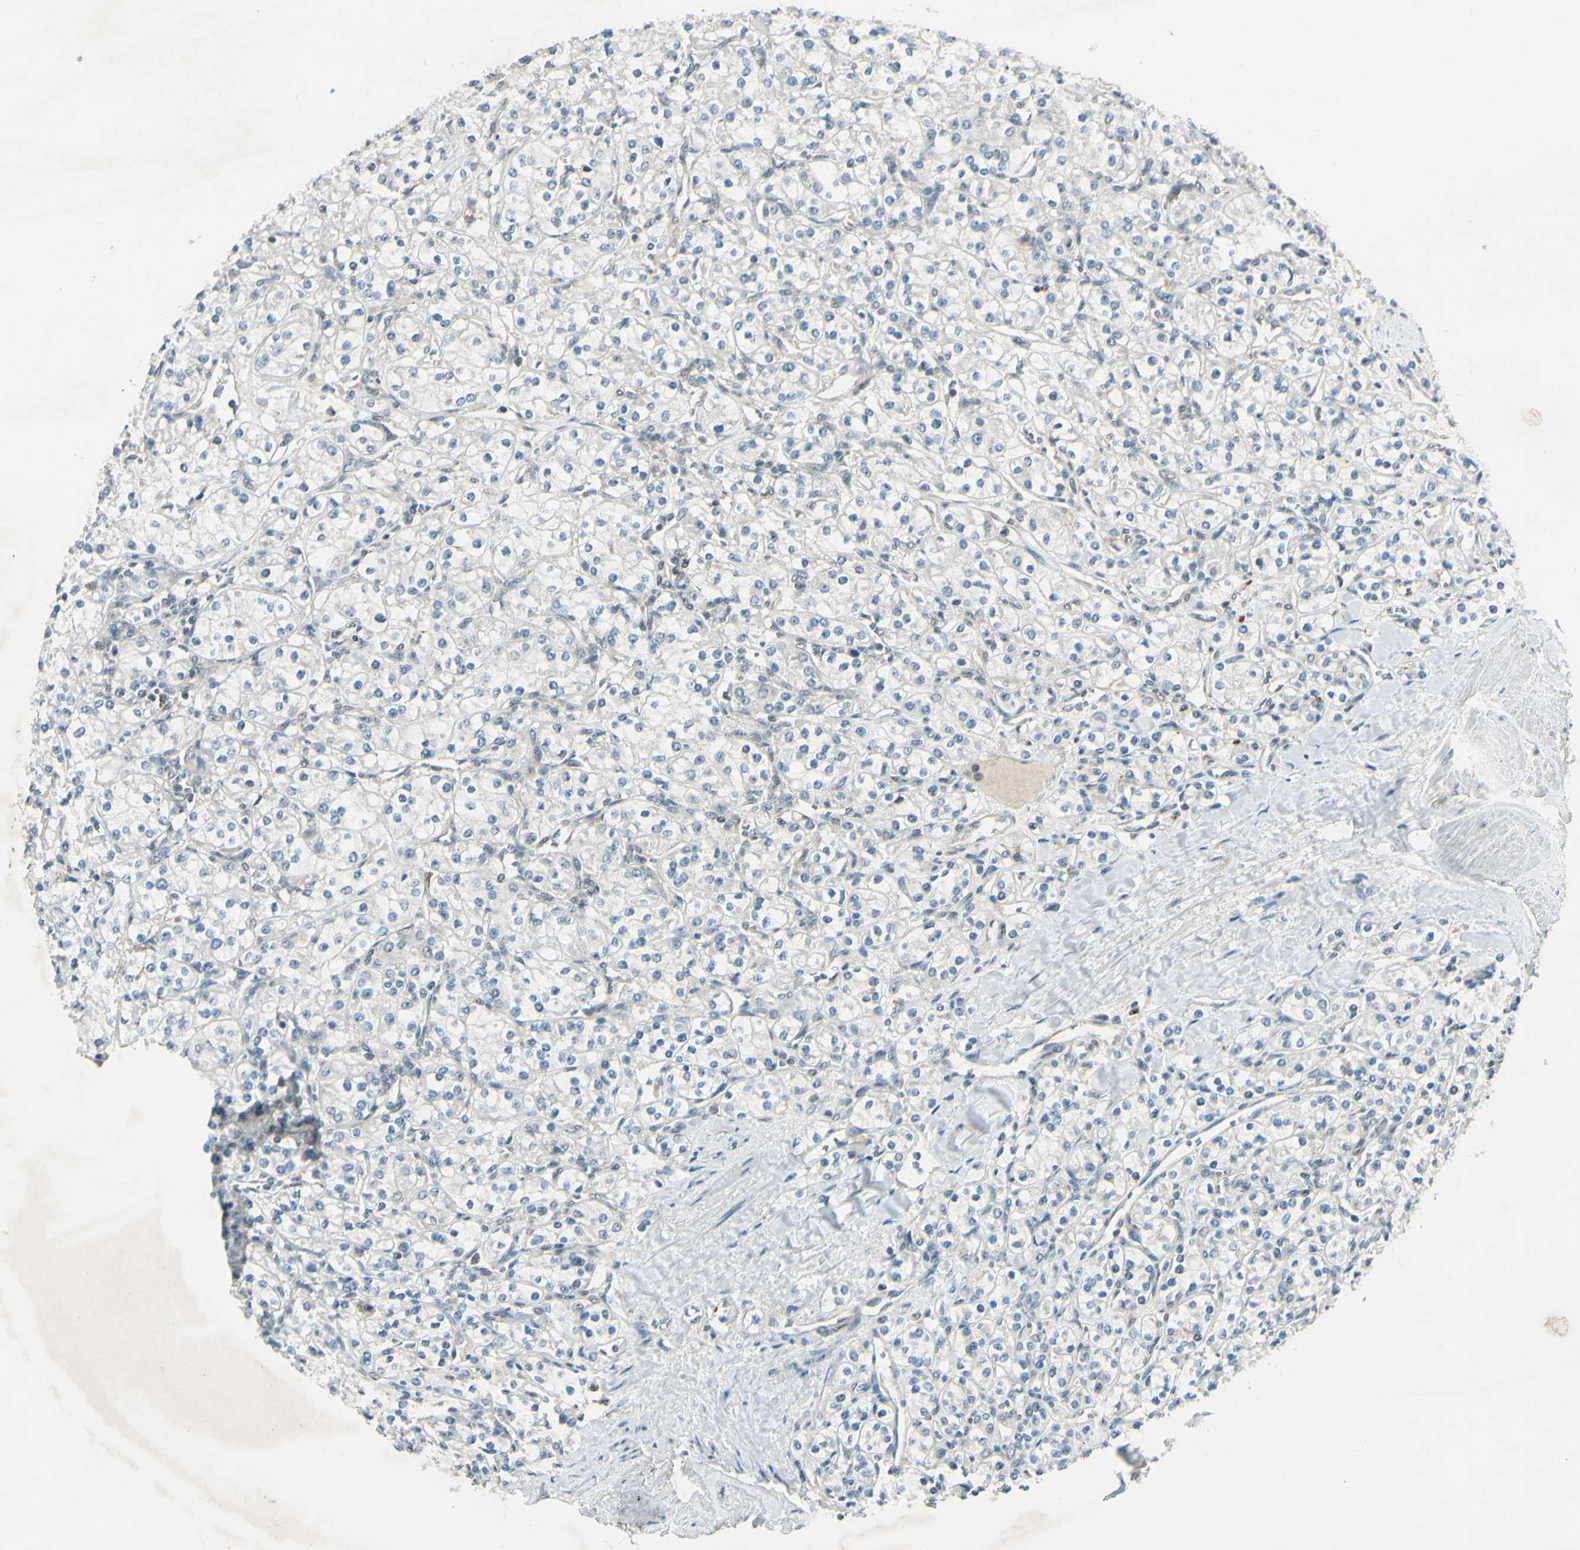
{"staining": {"intensity": "negative", "quantity": "none", "location": "none"}, "tissue": "renal cancer", "cell_type": "Tumor cells", "image_type": "cancer", "snomed": [{"axis": "morphology", "description": "Adenocarcinoma, NOS"}, {"axis": "topography", "description": "Kidney"}], "caption": "Immunohistochemical staining of adenocarcinoma (renal) demonstrates no significant positivity in tumor cells.", "gene": "PSMD5", "patient": {"sex": "male", "age": 77}}